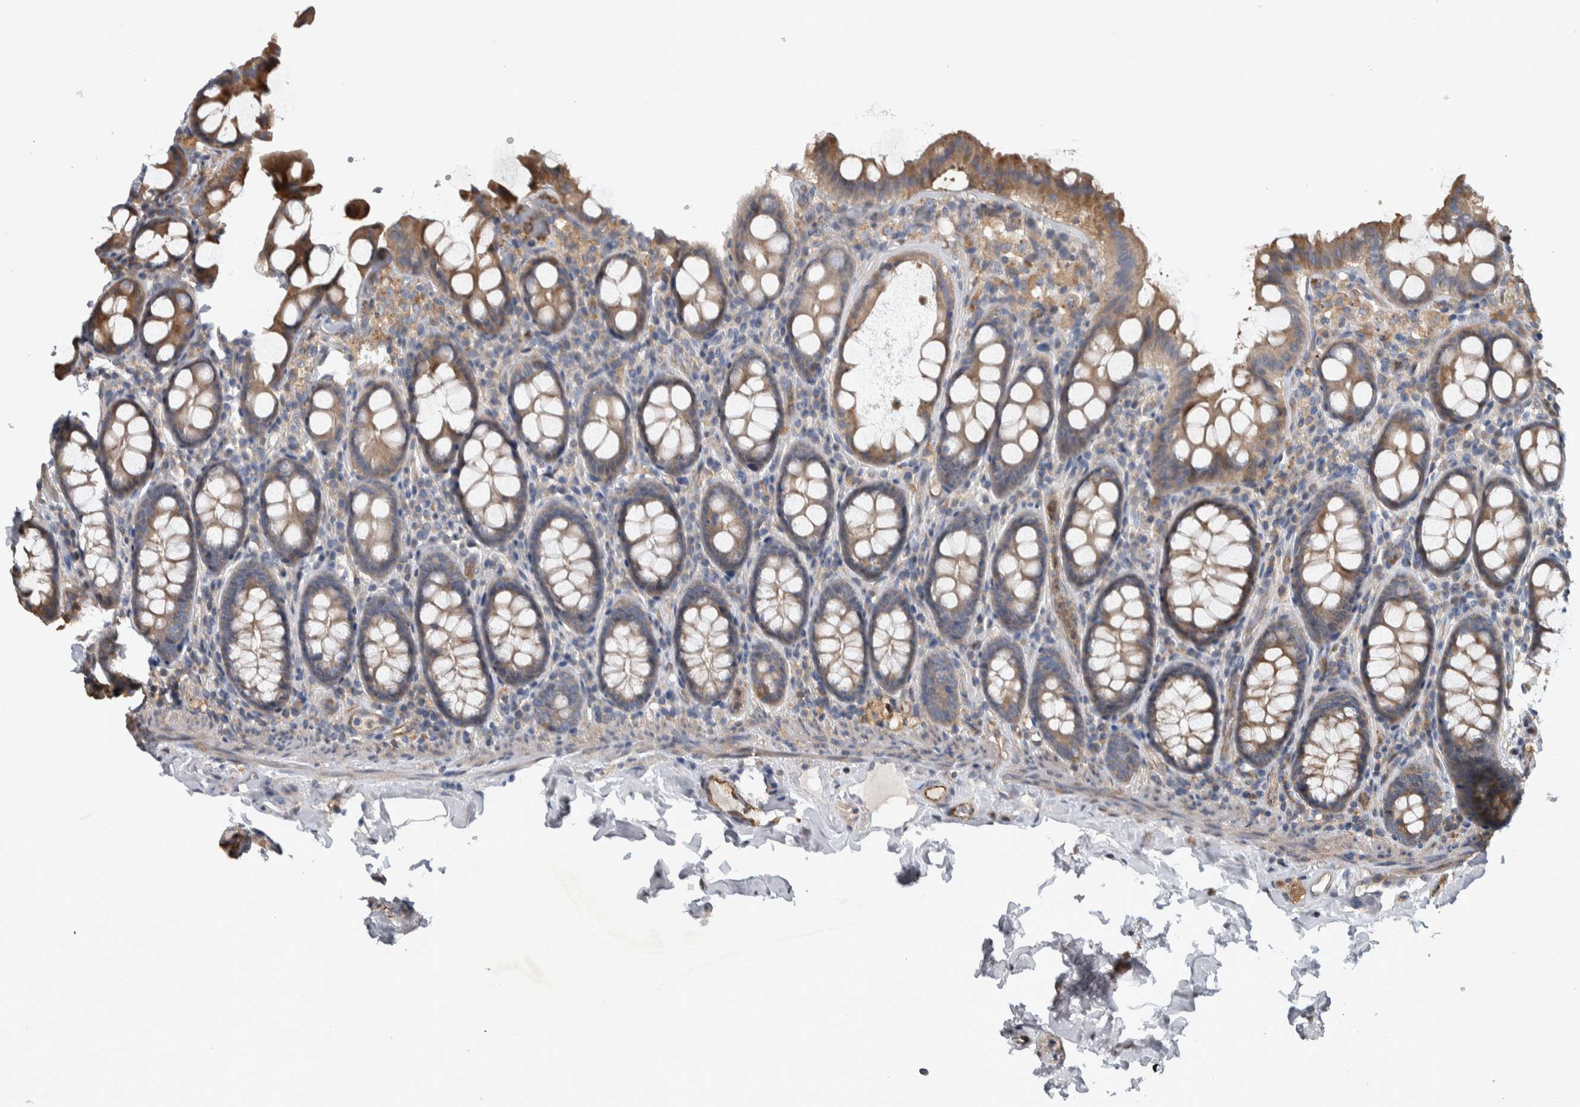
{"staining": {"intensity": "moderate", "quantity": ">75%", "location": "cytoplasmic/membranous"}, "tissue": "colon", "cell_type": "Endothelial cells", "image_type": "normal", "snomed": [{"axis": "morphology", "description": "Normal tissue, NOS"}, {"axis": "topography", "description": "Colon"}, {"axis": "topography", "description": "Peripheral nerve tissue"}], "caption": "The histopathology image shows staining of unremarkable colon, revealing moderate cytoplasmic/membranous protein positivity (brown color) within endothelial cells. The staining was performed using DAB (3,3'-diaminobenzidine) to visualize the protein expression in brown, while the nuclei were stained in blue with hematoxylin (Magnification: 20x).", "gene": "NT5C2", "patient": {"sex": "female", "age": 61}}